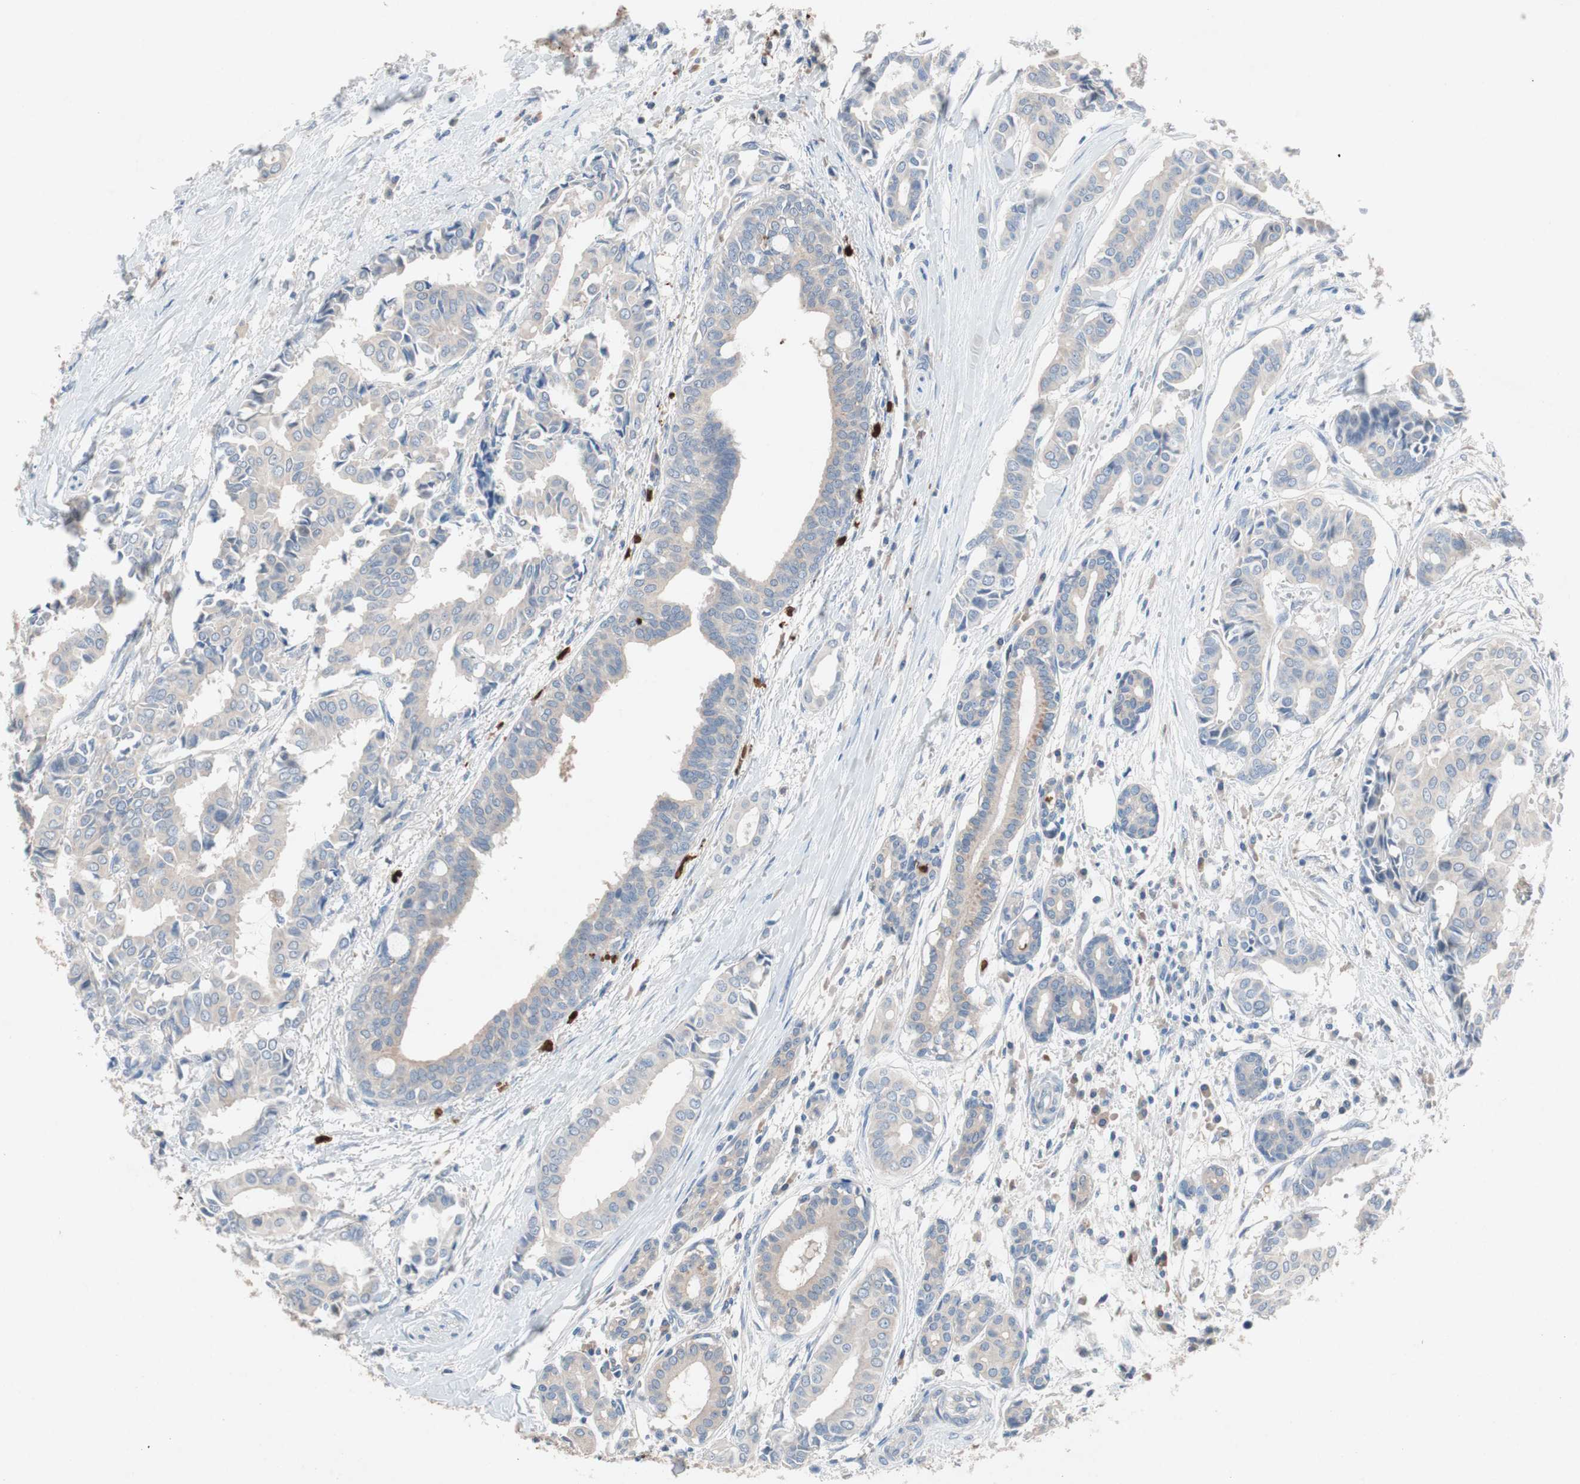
{"staining": {"intensity": "weak", "quantity": "25%-75%", "location": "cytoplasmic/membranous"}, "tissue": "head and neck cancer", "cell_type": "Tumor cells", "image_type": "cancer", "snomed": [{"axis": "morphology", "description": "Adenocarcinoma, NOS"}, {"axis": "topography", "description": "Salivary gland"}, {"axis": "topography", "description": "Head-Neck"}], "caption": "IHC of human adenocarcinoma (head and neck) demonstrates low levels of weak cytoplasmic/membranous staining in approximately 25%-75% of tumor cells. (Stains: DAB (3,3'-diaminobenzidine) in brown, nuclei in blue, Microscopy: brightfield microscopy at high magnification).", "gene": "CLEC4D", "patient": {"sex": "female", "age": 59}}